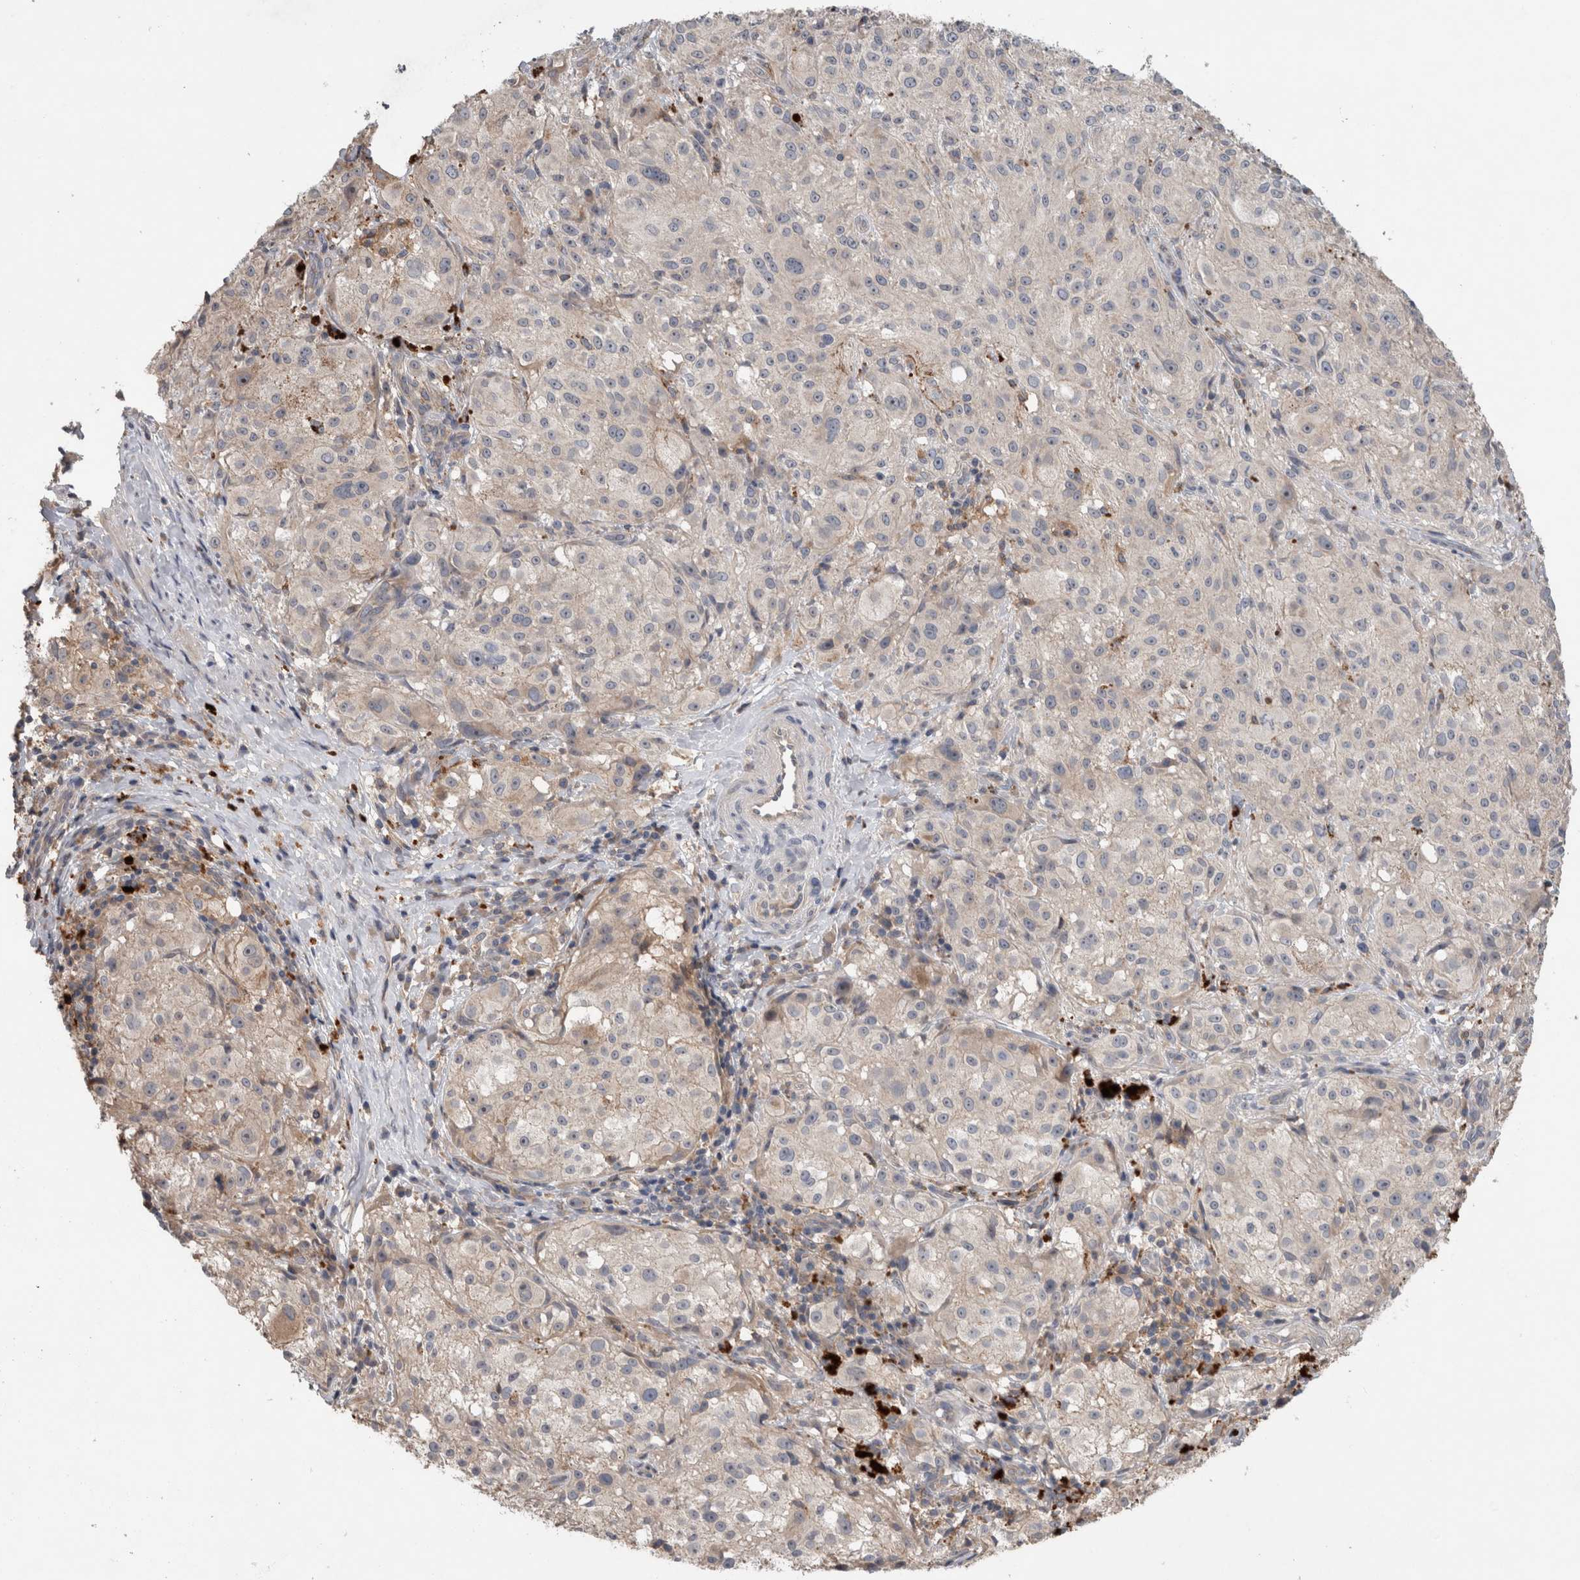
{"staining": {"intensity": "negative", "quantity": "none", "location": "none"}, "tissue": "melanoma", "cell_type": "Tumor cells", "image_type": "cancer", "snomed": [{"axis": "morphology", "description": "Malignant melanoma, NOS"}, {"axis": "topography", "description": "Skin"}], "caption": "There is no significant expression in tumor cells of malignant melanoma.", "gene": "TARBP1", "patient": {"sex": "female", "age": 55}}